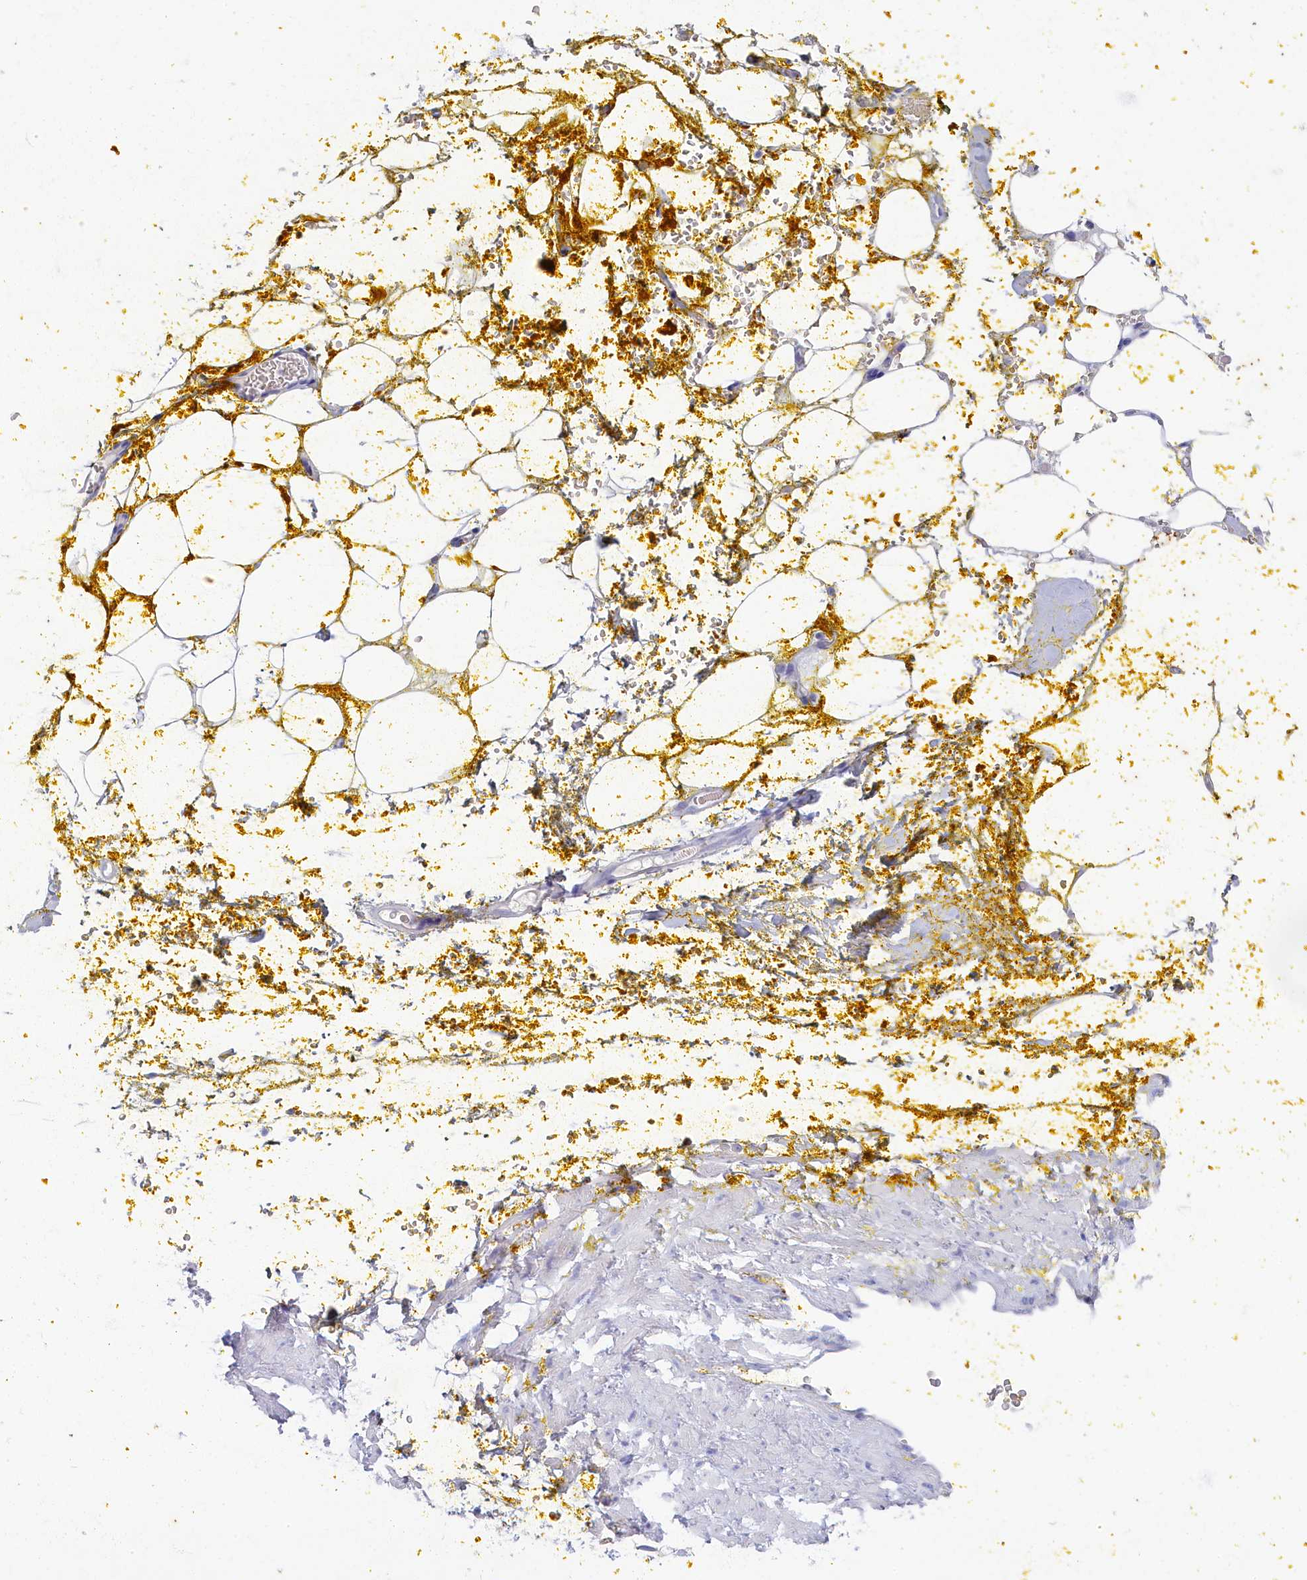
{"staining": {"intensity": "negative", "quantity": "none", "location": "none"}, "tissue": "adipose tissue", "cell_type": "Adipocytes", "image_type": "normal", "snomed": [{"axis": "morphology", "description": "Normal tissue, NOS"}, {"axis": "morphology", "description": "Adenocarcinoma, Low grade"}, {"axis": "topography", "description": "Prostate"}, {"axis": "topography", "description": "Peripheral nerve tissue"}], "caption": "IHC histopathology image of unremarkable human adipose tissue stained for a protein (brown), which displays no staining in adipocytes.", "gene": "OCIAD2", "patient": {"sex": "male", "age": 63}}